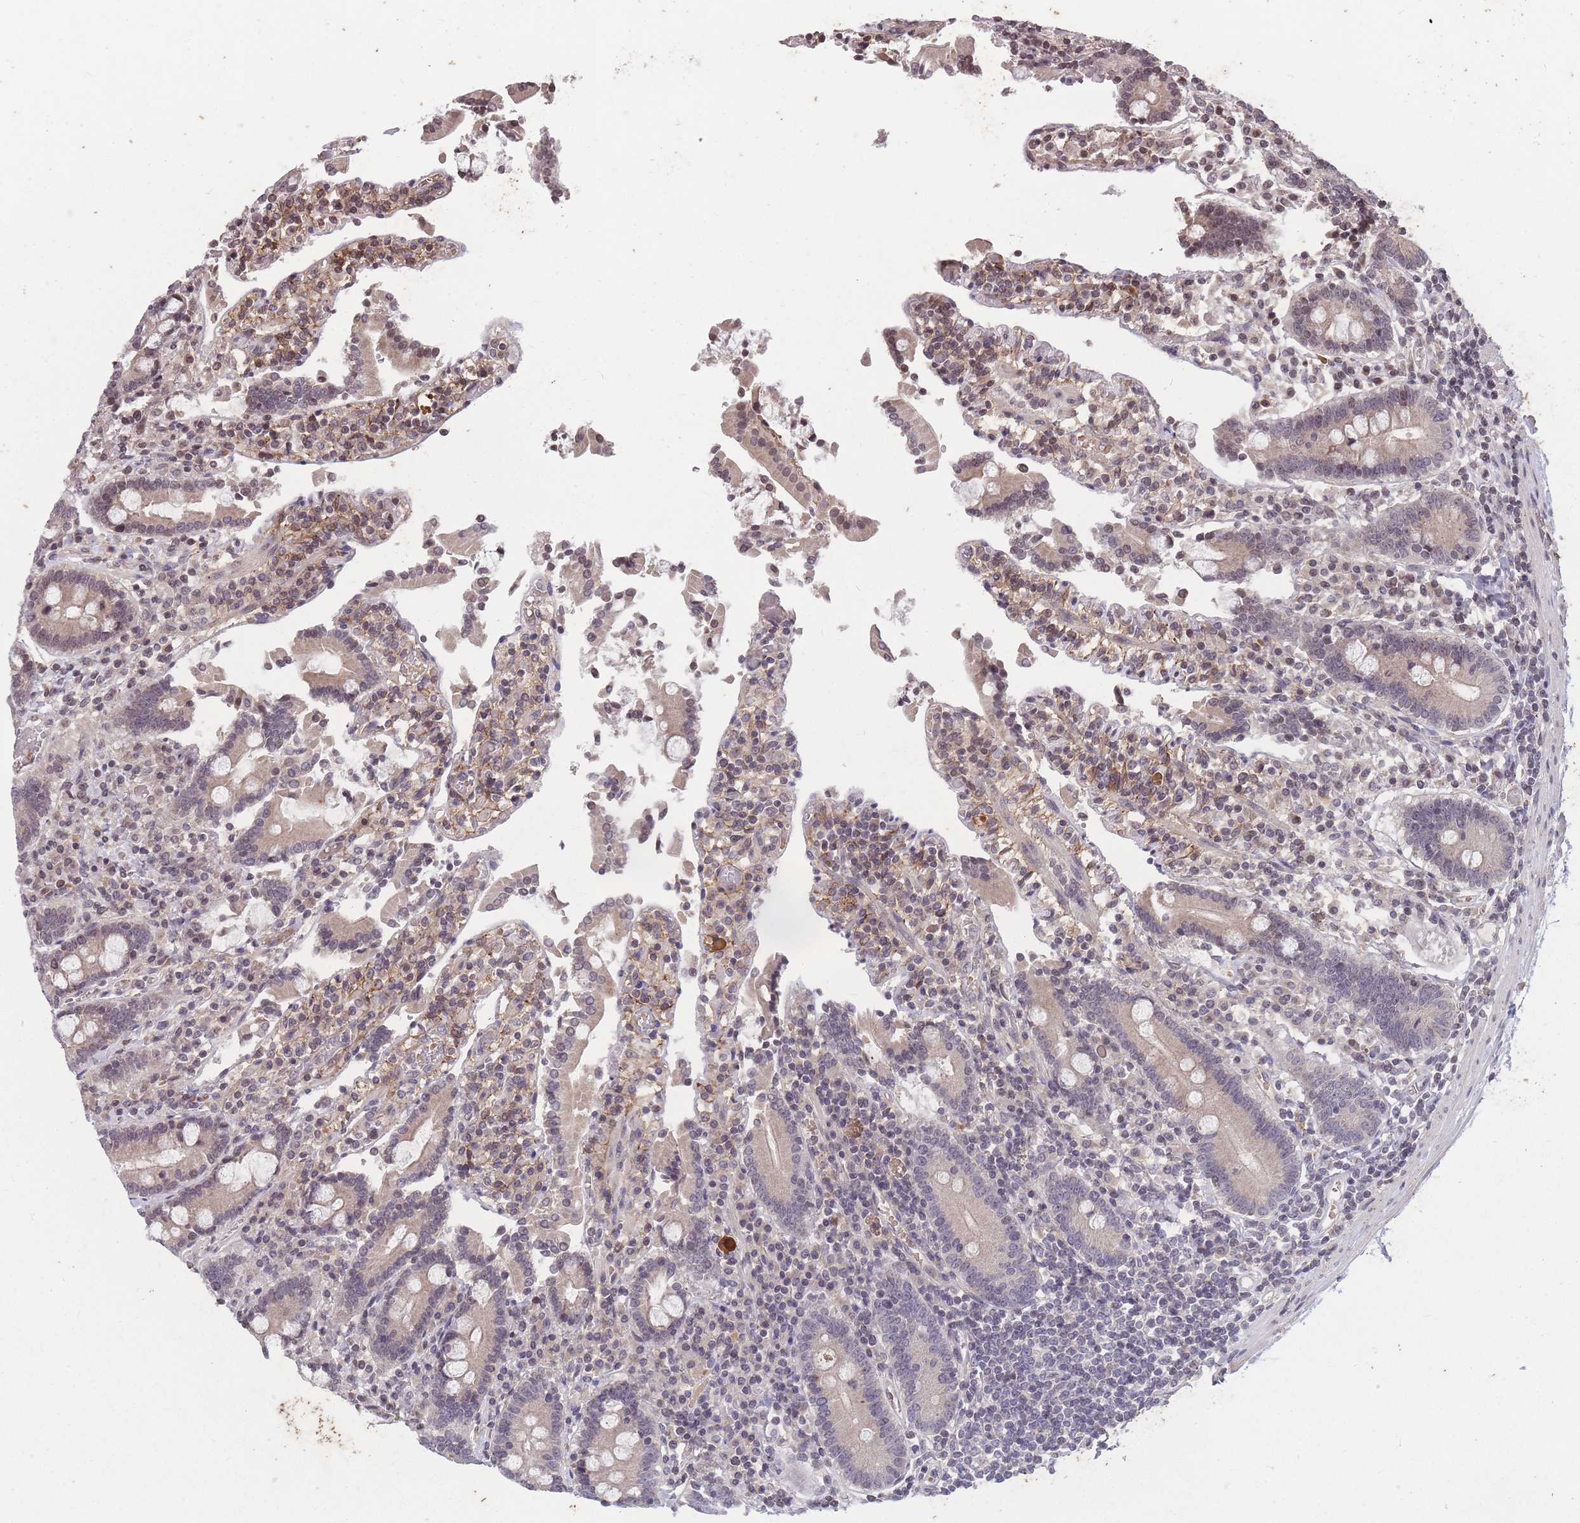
{"staining": {"intensity": "moderate", "quantity": "25%-75%", "location": "cytoplasmic/membranous,nuclear"}, "tissue": "duodenum", "cell_type": "Glandular cells", "image_type": "normal", "snomed": [{"axis": "morphology", "description": "Normal tissue, NOS"}, {"axis": "topography", "description": "Duodenum"}], "caption": "Protein staining of unremarkable duodenum displays moderate cytoplasmic/membranous,nuclear positivity in approximately 25%-75% of glandular cells.", "gene": "GGT5", "patient": {"sex": "male", "age": 55}}